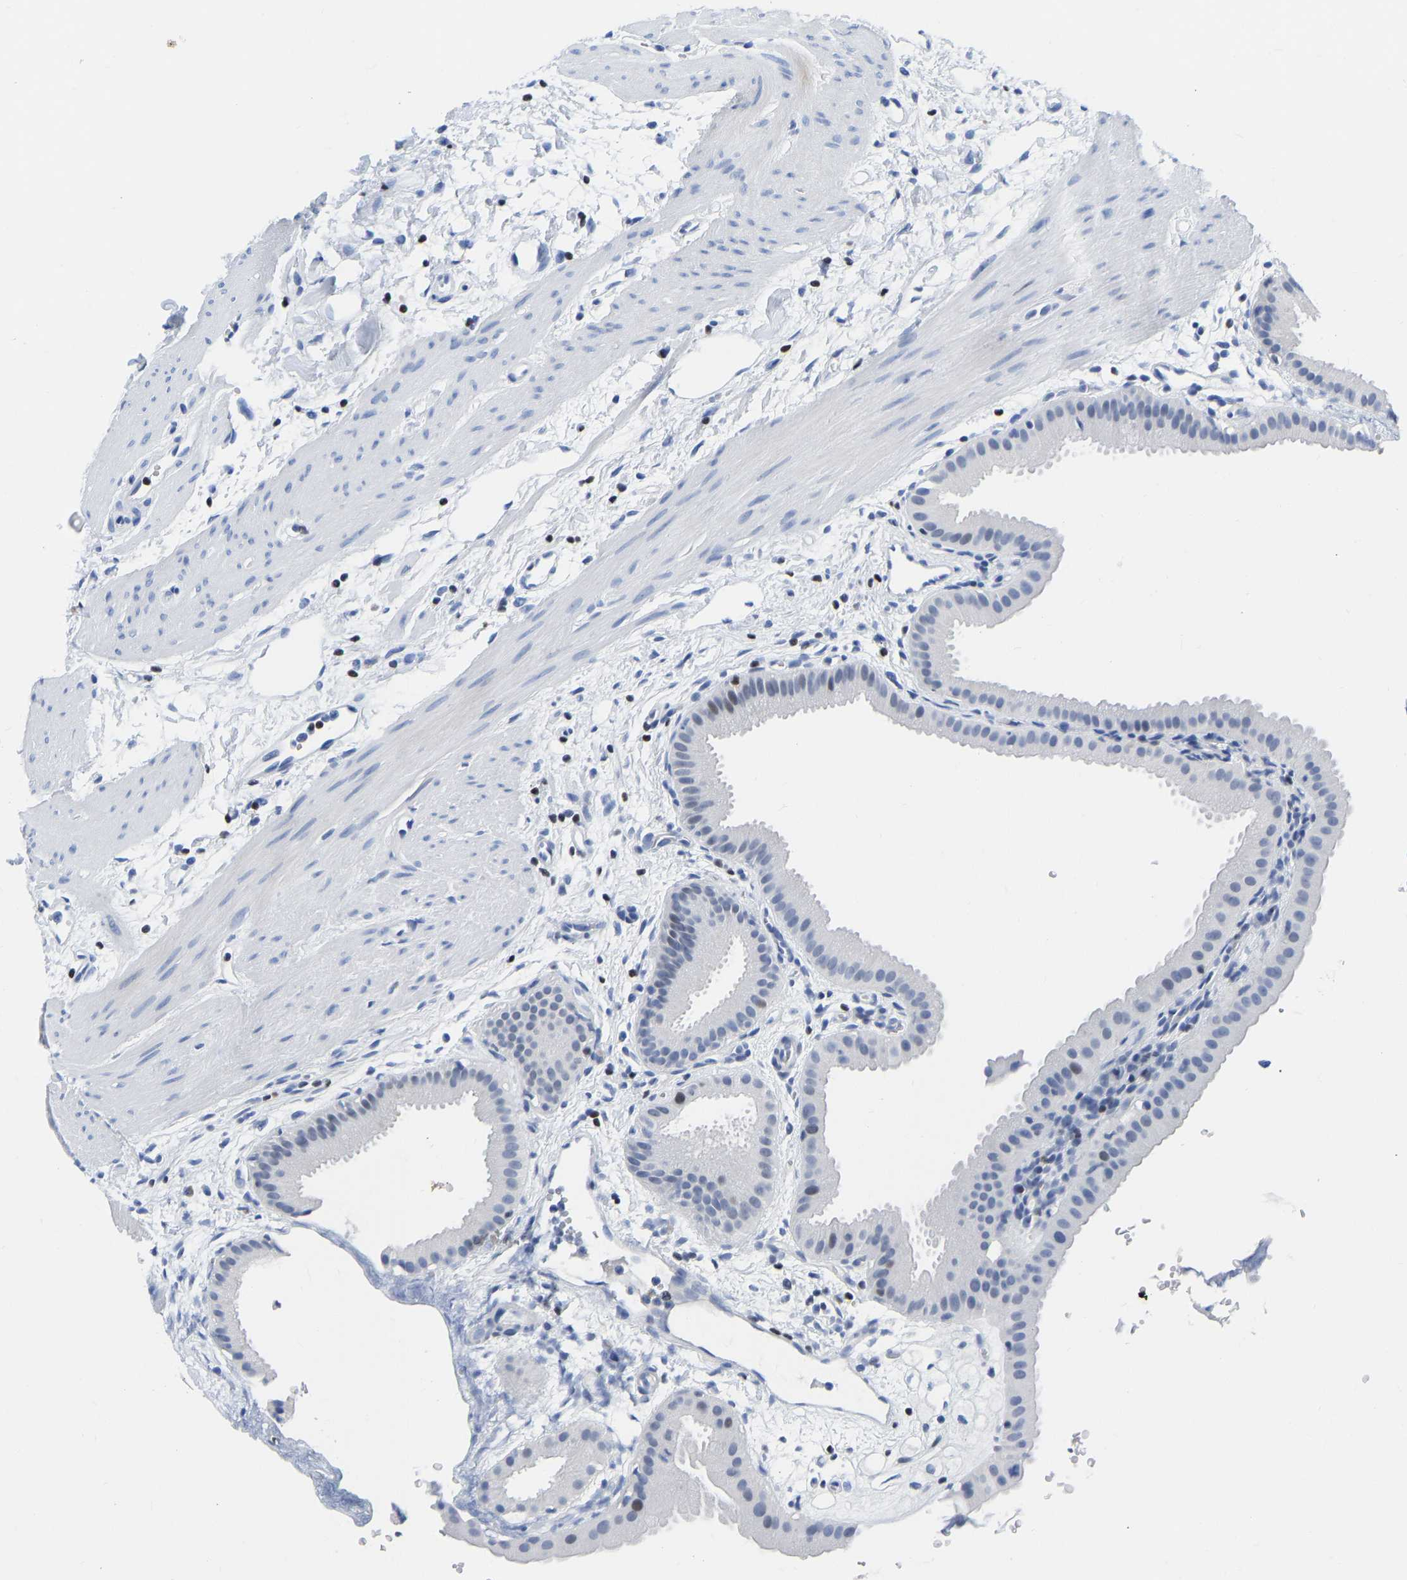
{"staining": {"intensity": "negative", "quantity": "none", "location": "none"}, "tissue": "gallbladder", "cell_type": "Glandular cells", "image_type": "normal", "snomed": [{"axis": "morphology", "description": "Normal tissue, NOS"}, {"axis": "topography", "description": "Gallbladder"}], "caption": "Glandular cells show no significant protein expression in benign gallbladder. The staining is performed using DAB brown chromogen with nuclei counter-stained in using hematoxylin.", "gene": "TCF7", "patient": {"sex": "female", "age": 64}}